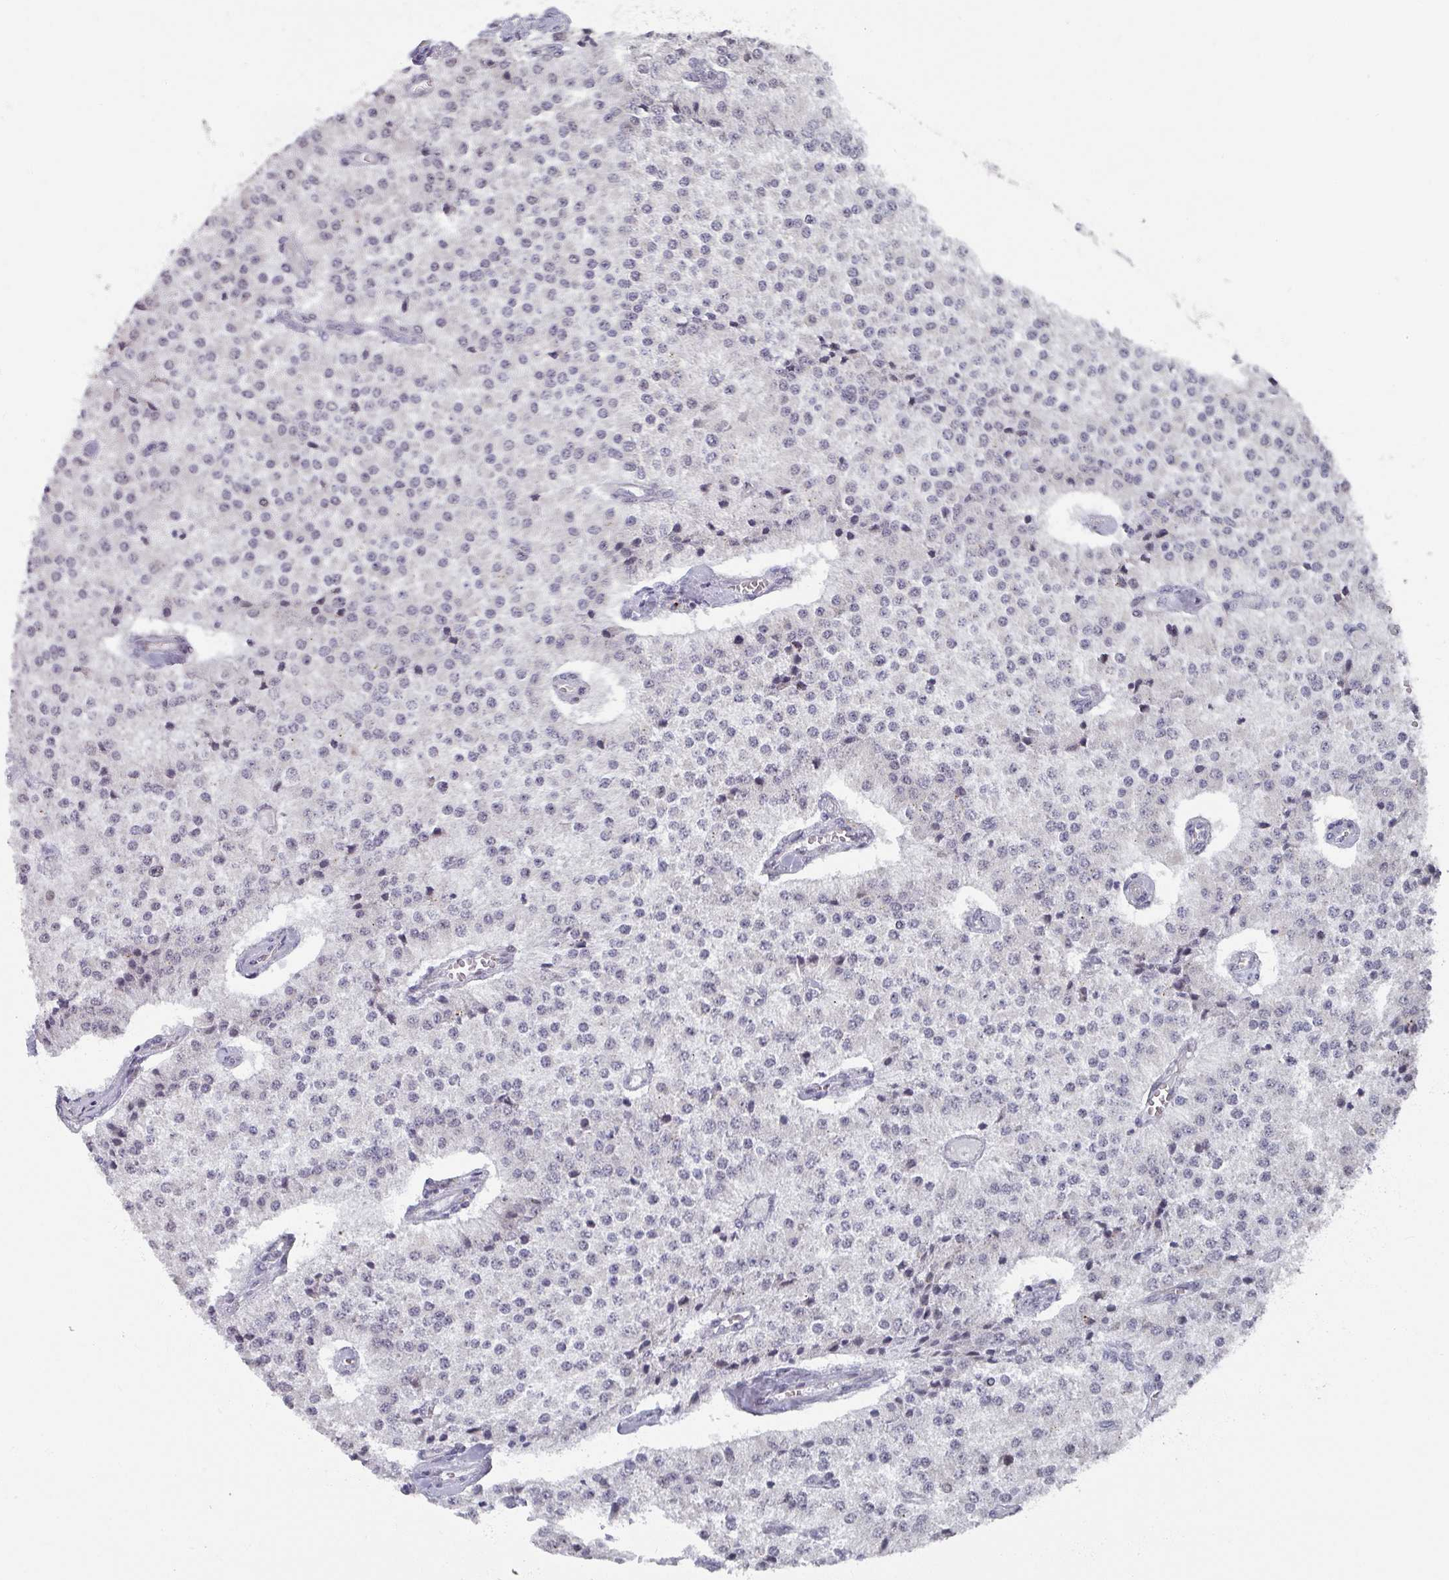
{"staining": {"intensity": "negative", "quantity": "none", "location": "none"}, "tissue": "carcinoid", "cell_type": "Tumor cells", "image_type": "cancer", "snomed": [{"axis": "morphology", "description": "Carcinoid, malignant, NOS"}, {"axis": "topography", "description": "Colon"}], "caption": "Immunohistochemistry micrograph of human malignant carcinoid stained for a protein (brown), which displays no expression in tumor cells.", "gene": "ZNF654", "patient": {"sex": "female", "age": 52}}